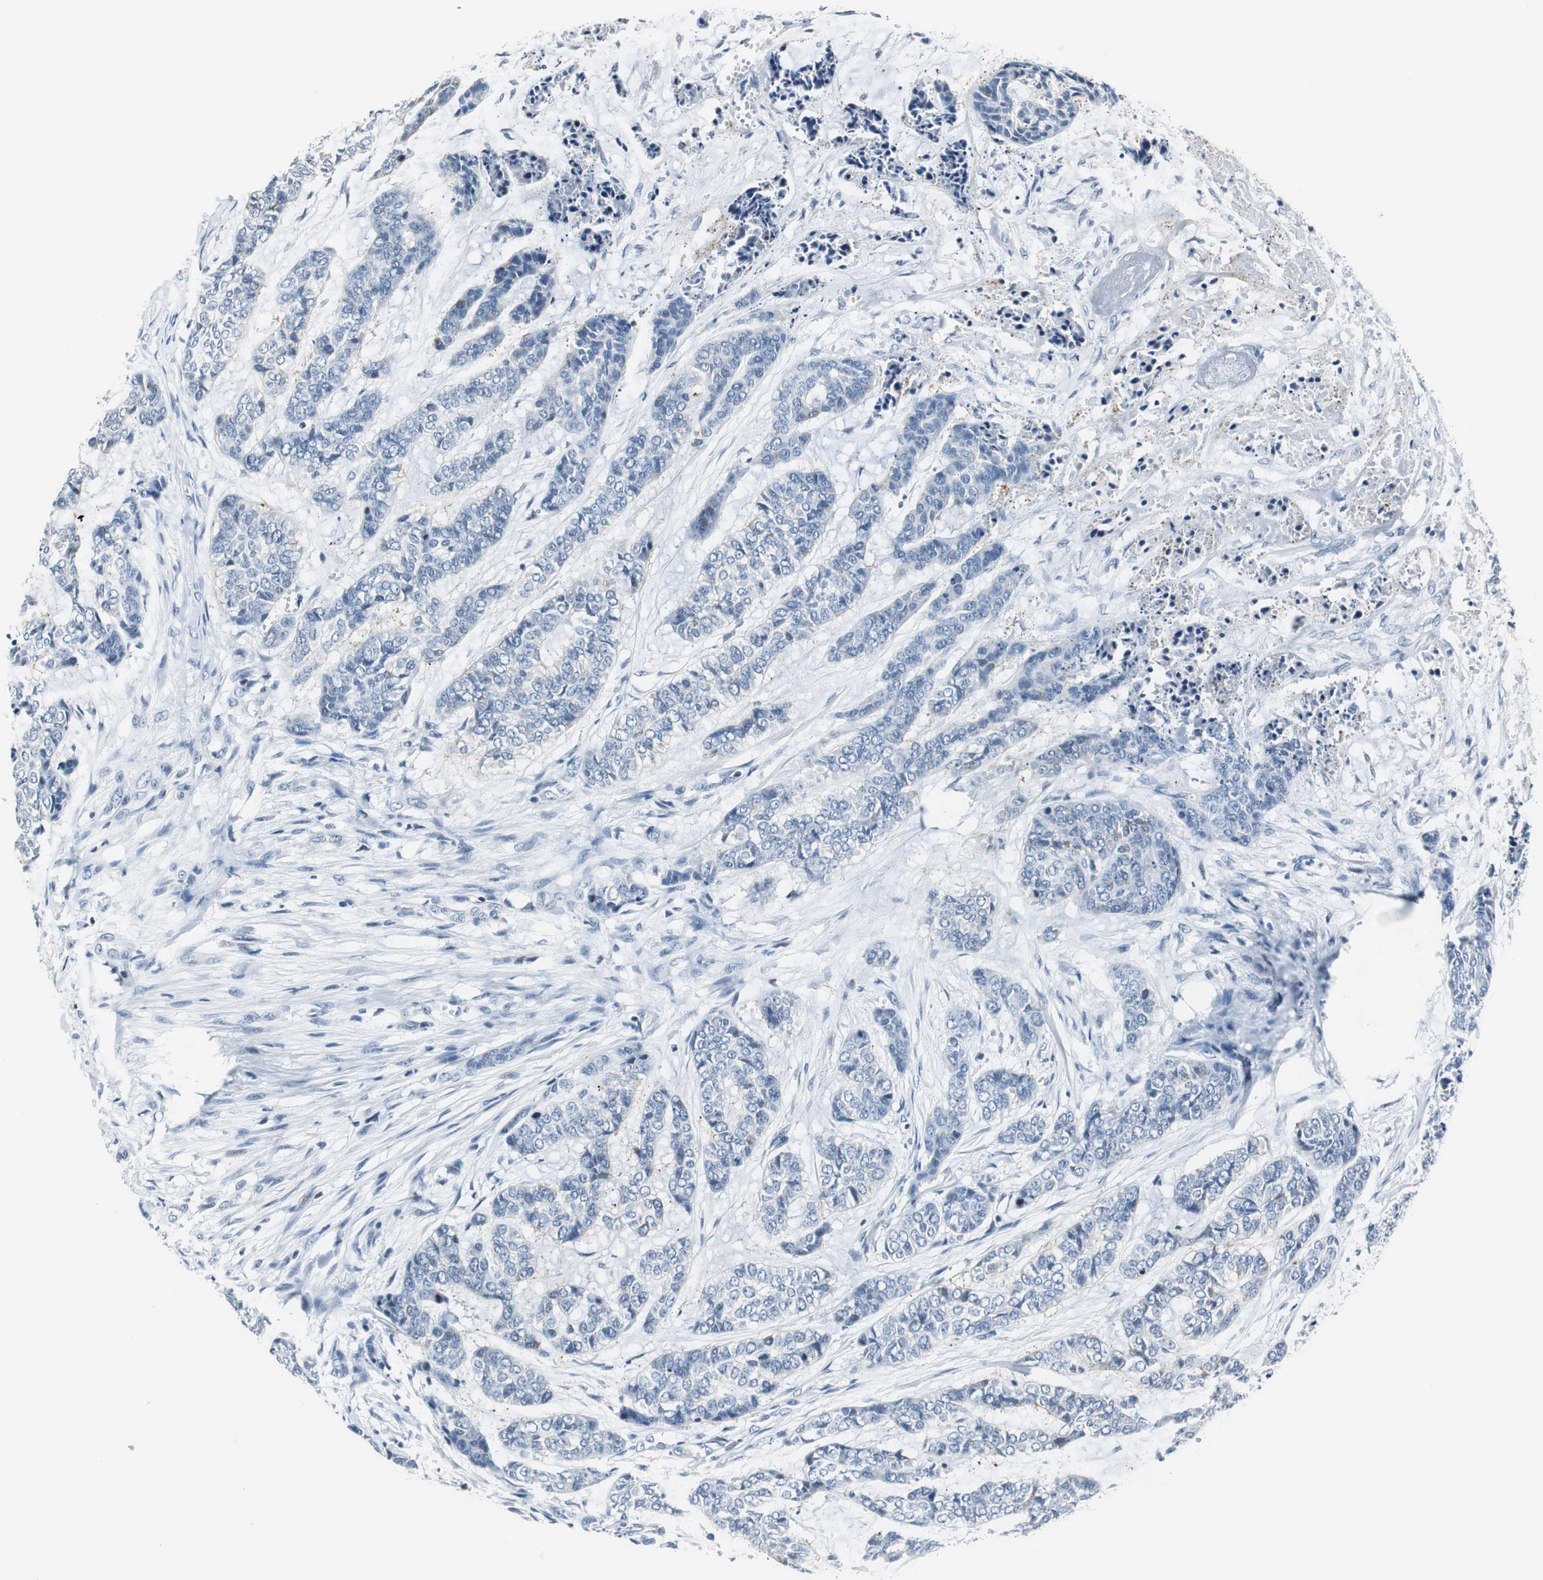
{"staining": {"intensity": "negative", "quantity": "none", "location": "none"}, "tissue": "skin cancer", "cell_type": "Tumor cells", "image_type": "cancer", "snomed": [{"axis": "morphology", "description": "Basal cell carcinoma"}, {"axis": "topography", "description": "Skin"}], "caption": "Immunohistochemistry of skin cancer (basal cell carcinoma) demonstrates no staining in tumor cells.", "gene": "HCFC2", "patient": {"sex": "female", "age": 64}}